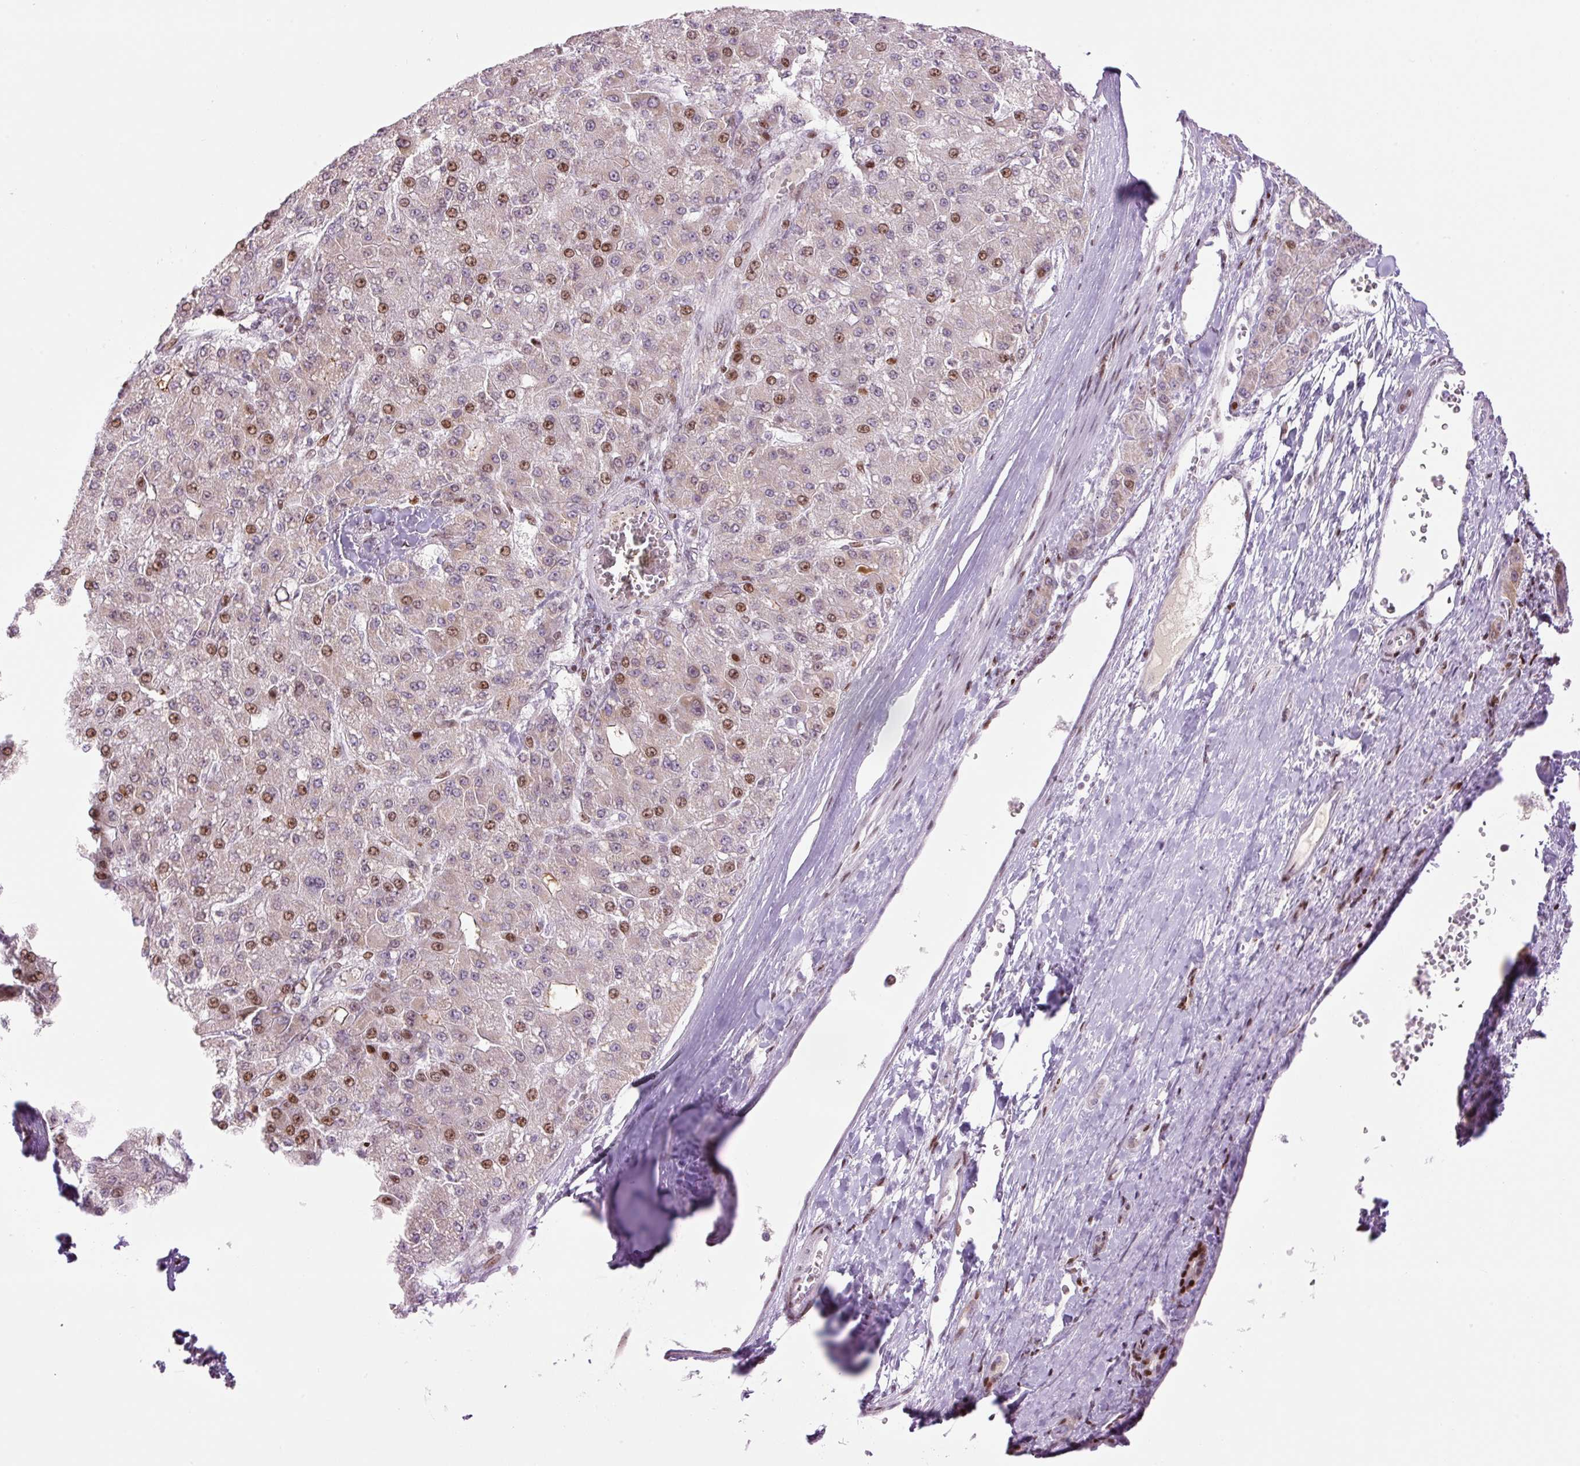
{"staining": {"intensity": "moderate", "quantity": "25%-75%", "location": "cytoplasmic/membranous,nuclear"}, "tissue": "liver cancer", "cell_type": "Tumor cells", "image_type": "cancer", "snomed": [{"axis": "morphology", "description": "Carcinoma, Hepatocellular, NOS"}, {"axis": "topography", "description": "Liver"}], "caption": "Immunohistochemistry (IHC) of human liver cancer (hepatocellular carcinoma) displays medium levels of moderate cytoplasmic/membranous and nuclear expression in approximately 25%-75% of tumor cells. (Stains: DAB in brown, nuclei in blue, Microscopy: brightfield microscopy at high magnification).", "gene": "TMEM177", "patient": {"sex": "male", "age": 67}}